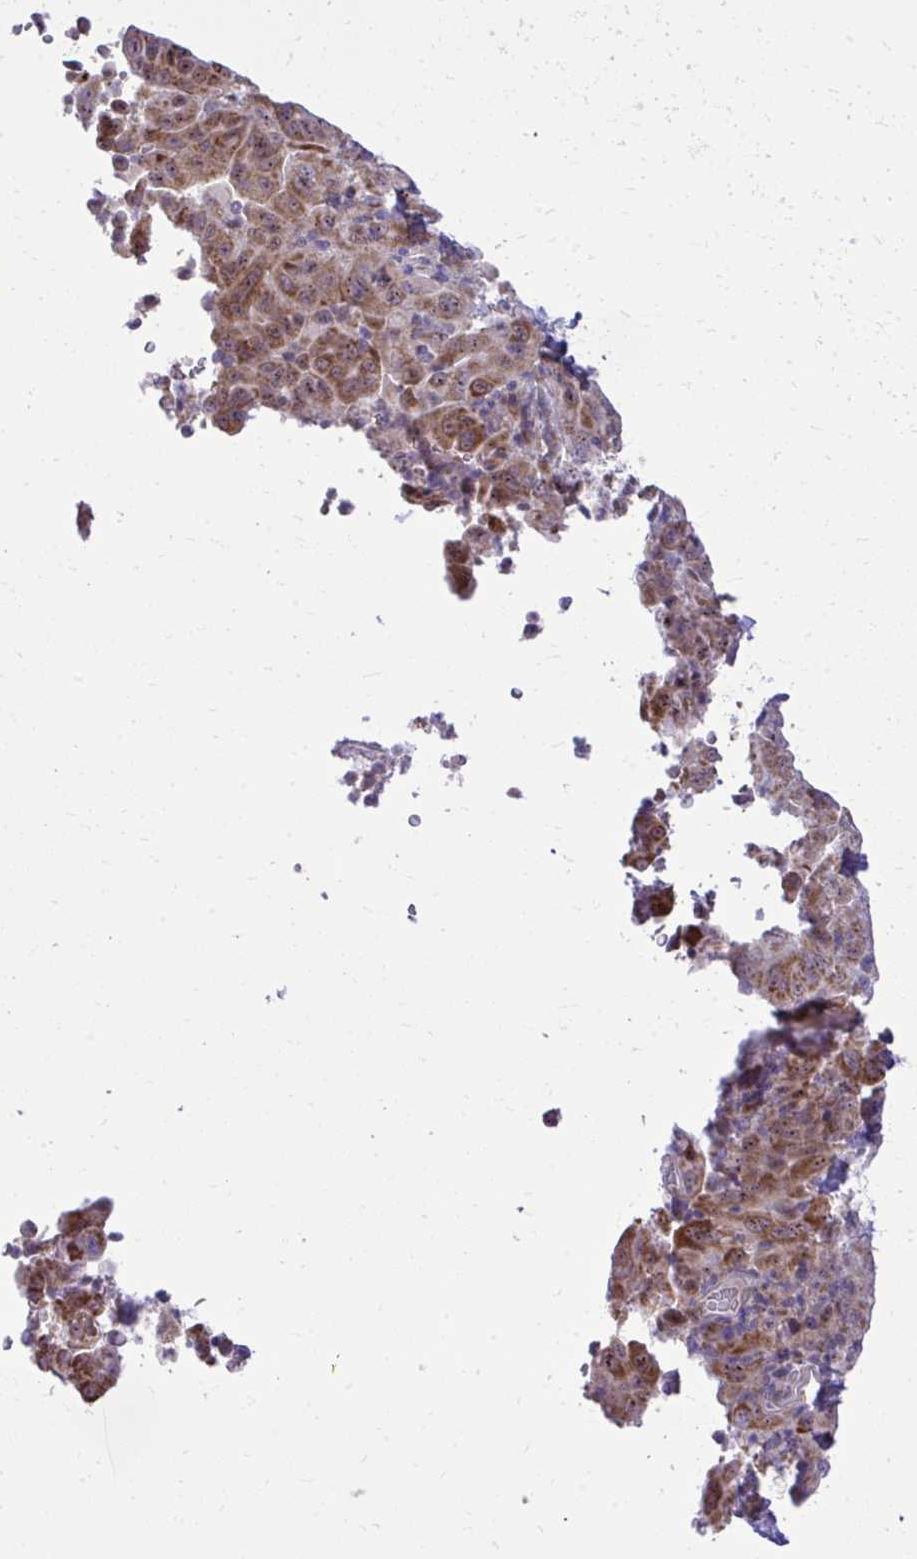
{"staining": {"intensity": "moderate", "quantity": ">75%", "location": "cytoplasmic/membranous"}, "tissue": "pancreatic cancer", "cell_type": "Tumor cells", "image_type": "cancer", "snomed": [{"axis": "morphology", "description": "Adenocarcinoma, NOS"}, {"axis": "topography", "description": "Pancreas"}], "caption": "Protein staining of adenocarcinoma (pancreatic) tissue shows moderate cytoplasmic/membranous expression in approximately >75% of tumor cells.", "gene": "GPRIN3", "patient": {"sex": "male", "age": 63}}